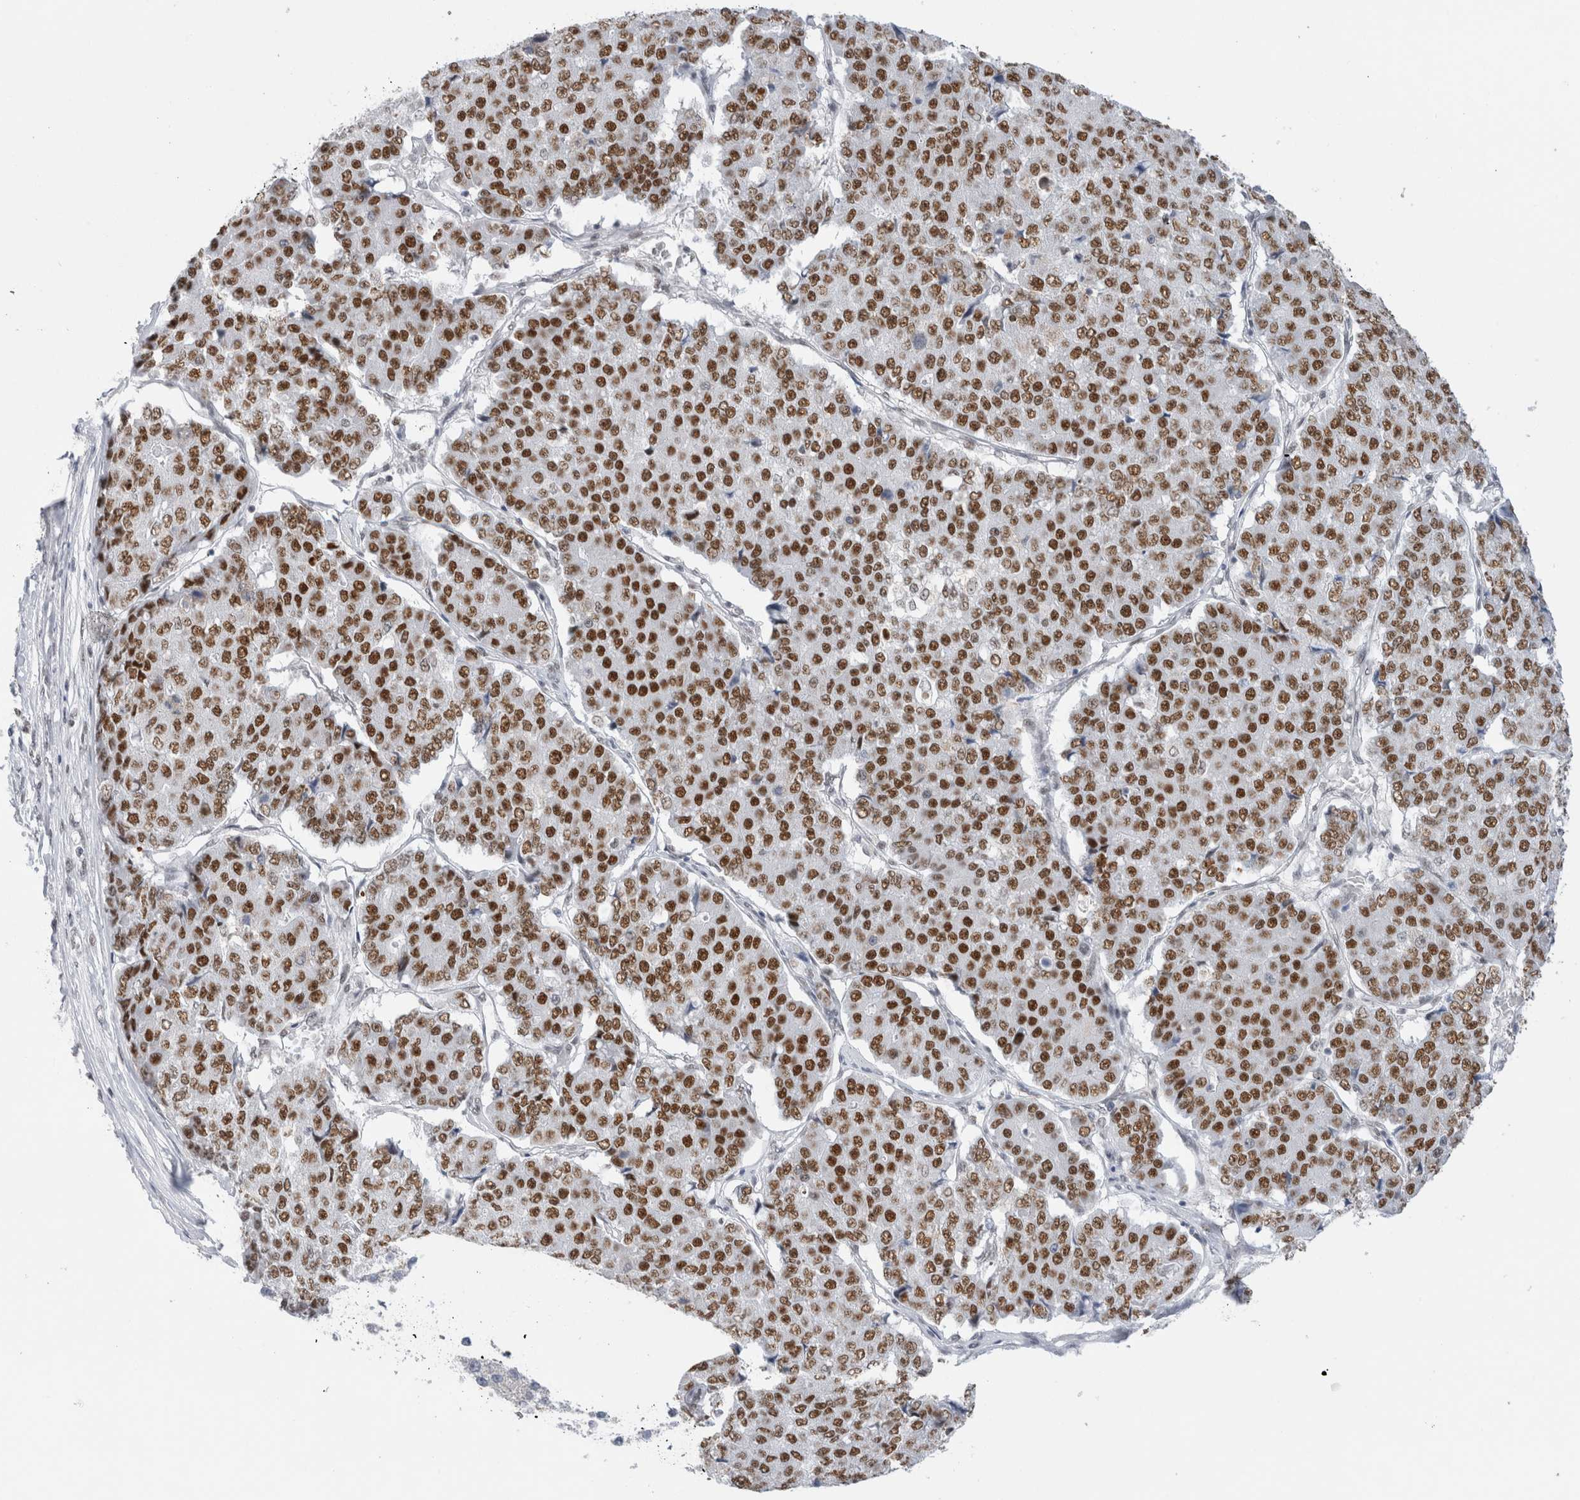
{"staining": {"intensity": "strong", "quantity": ">75%", "location": "nuclear"}, "tissue": "pancreatic cancer", "cell_type": "Tumor cells", "image_type": "cancer", "snomed": [{"axis": "morphology", "description": "Adenocarcinoma, NOS"}, {"axis": "topography", "description": "Pancreas"}], "caption": "Strong nuclear protein staining is present in about >75% of tumor cells in adenocarcinoma (pancreatic).", "gene": "COPS7A", "patient": {"sex": "male", "age": 50}}